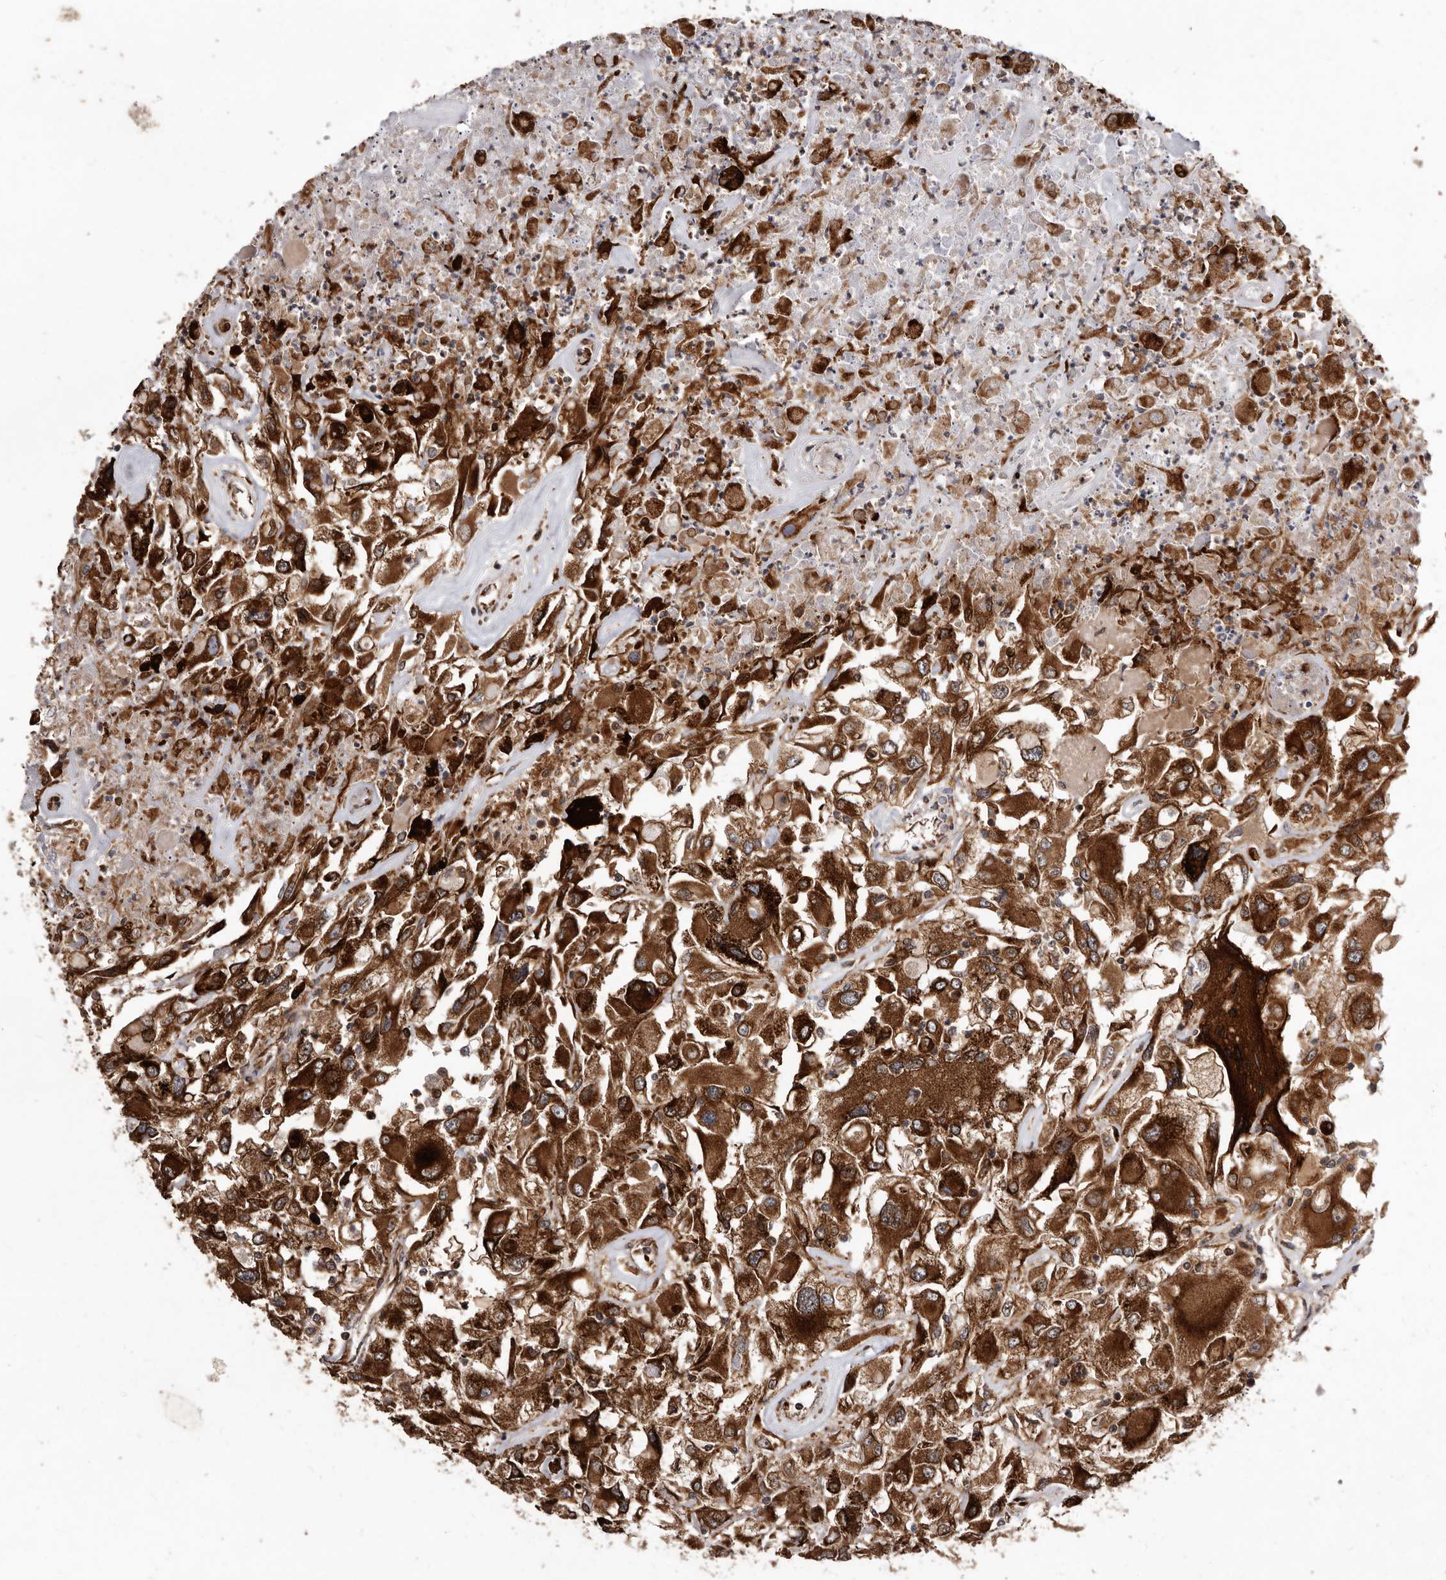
{"staining": {"intensity": "strong", "quantity": ">75%", "location": "cytoplasmic/membranous"}, "tissue": "renal cancer", "cell_type": "Tumor cells", "image_type": "cancer", "snomed": [{"axis": "morphology", "description": "Adenocarcinoma, NOS"}, {"axis": "topography", "description": "Kidney"}], "caption": "An image showing strong cytoplasmic/membranous expression in approximately >75% of tumor cells in renal cancer, as visualized by brown immunohistochemical staining.", "gene": "FLAD1", "patient": {"sex": "female", "age": 52}}